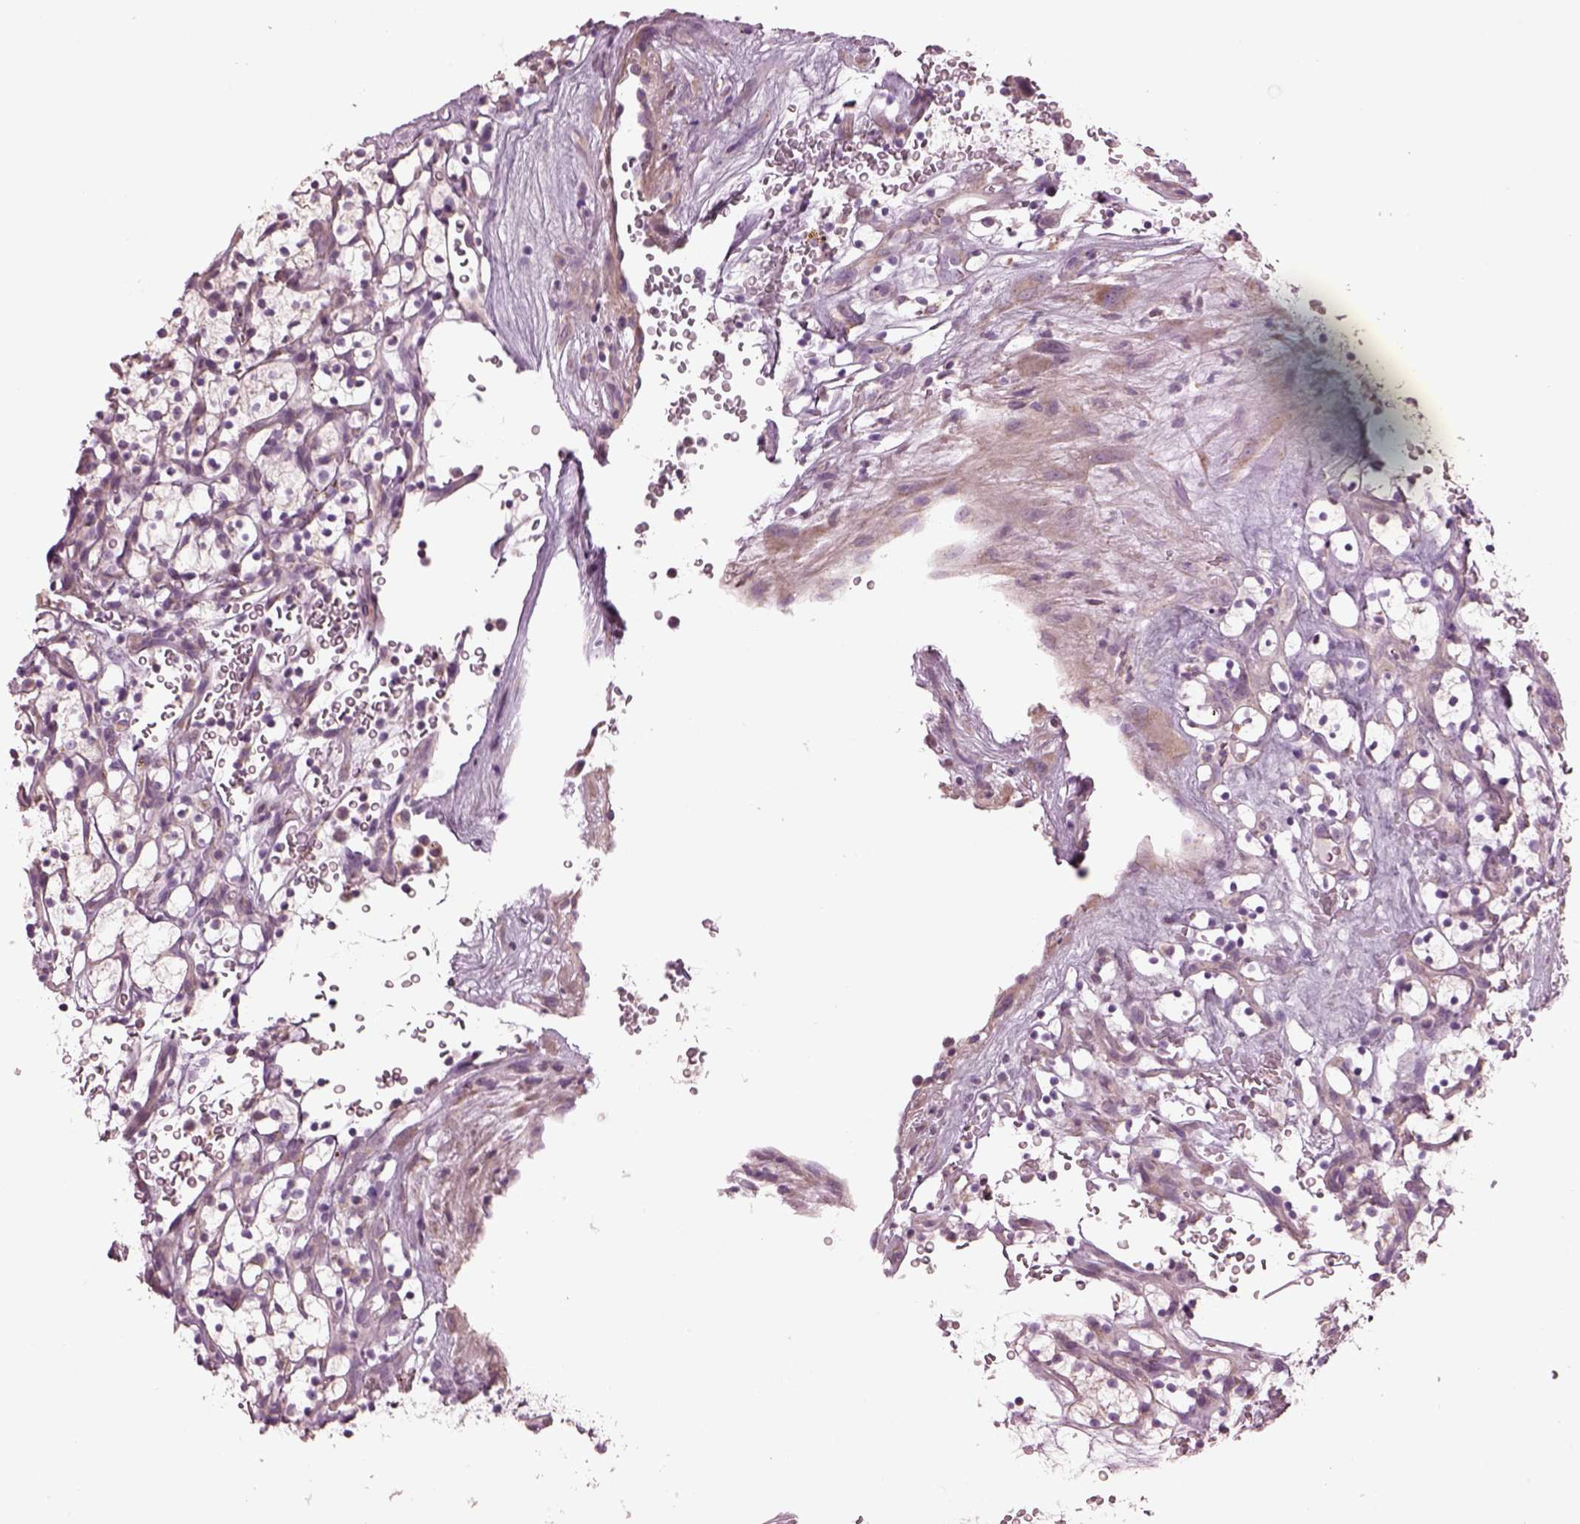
{"staining": {"intensity": "negative", "quantity": "none", "location": "none"}, "tissue": "renal cancer", "cell_type": "Tumor cells", "image_type": "cancer", "snomed": [{"axis": "morphology", "description": "Adenocarcinoma, NOS"}, {"axis": "topography", "description": "Kidney"}], "caption": "Immunohistochemistry of human renal cancer displays no expression in tumor cells. (DAB (3,3'-diaminobenzidine) IHC visualized using brightfield microscopy, high magnification).", "gene": "SPATA7", "patient": {"sex": "female", "age": 64}}